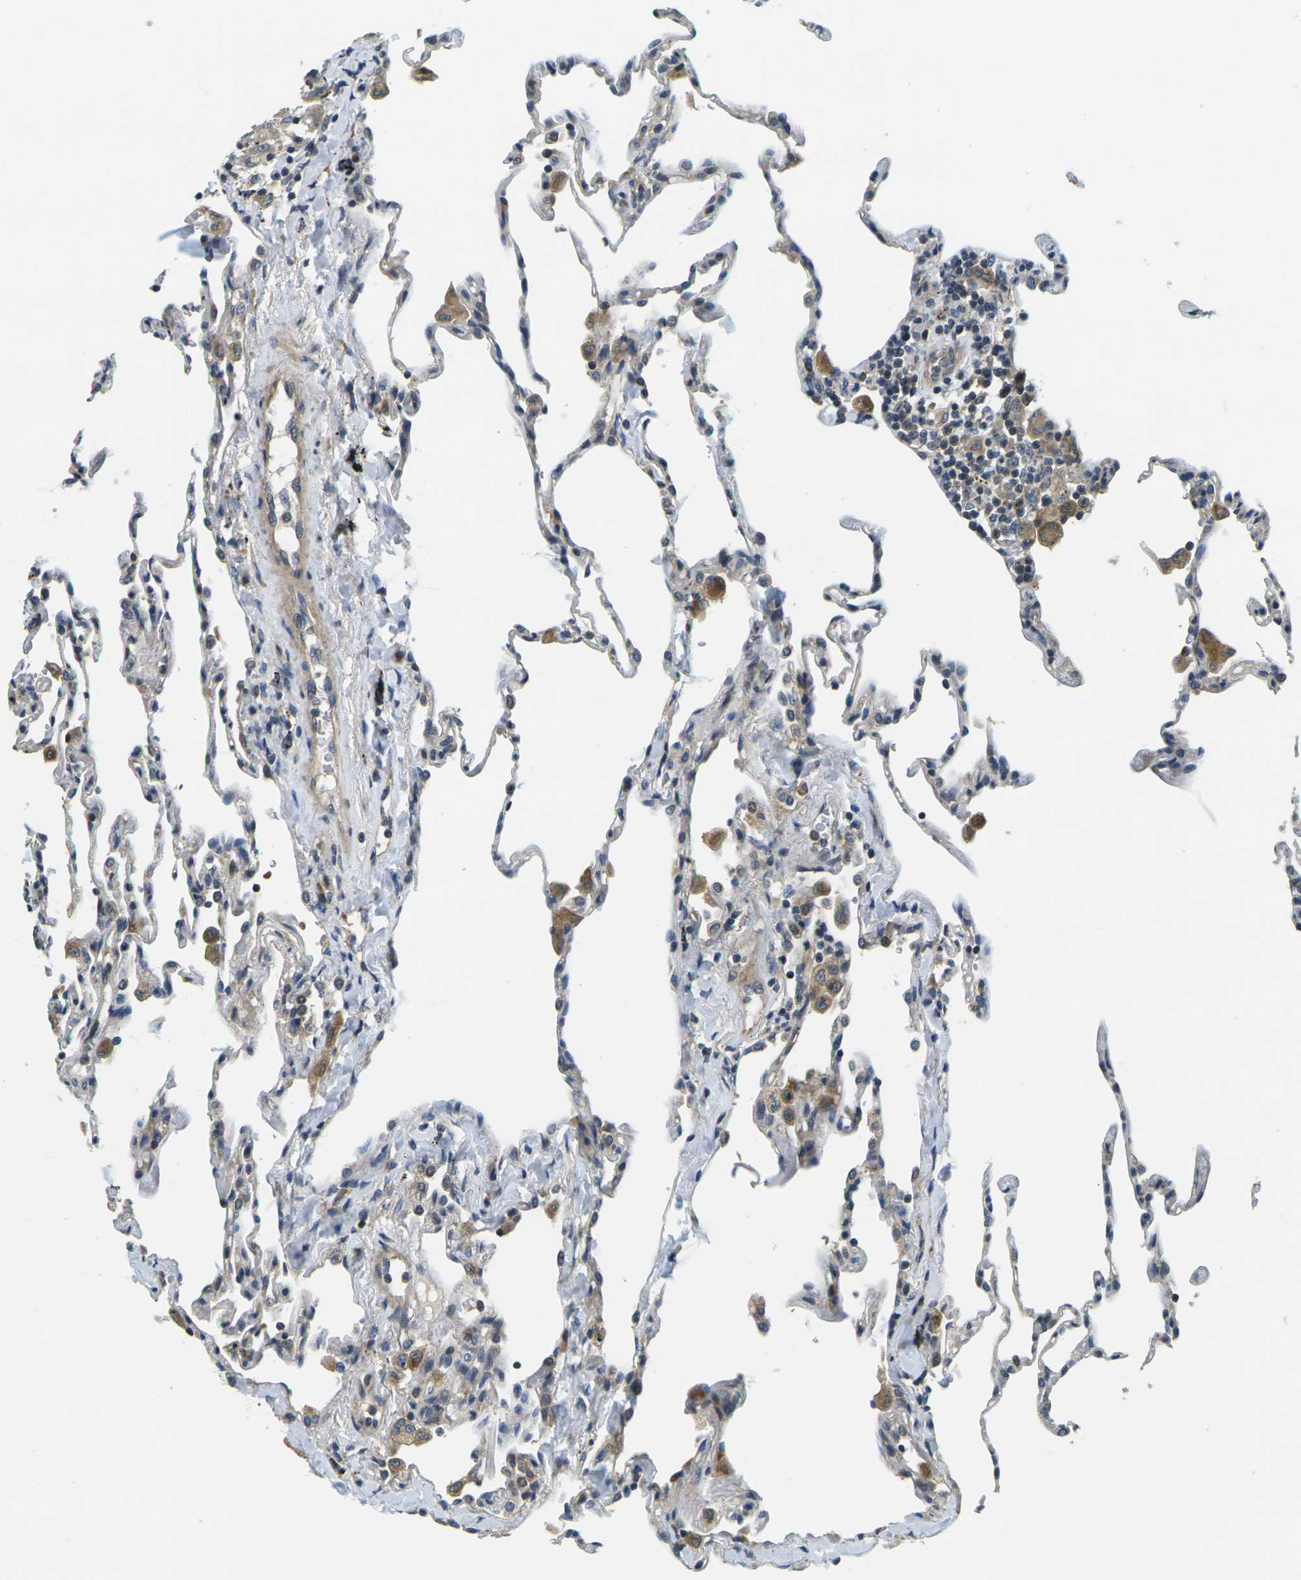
{"staining": {"intensity": "weak", "quantity": "<25%", "location": "cytoplasmic/membranous"}, "tissue": "lung", "cell_type": "Alveolar cells", "image_type": "normal", "snomed": [{"axis": "morphology", "description": "Normal tissue, NOS"}, {"axis": "topography", "description": "Lung"}], "caption": "The photomicrograph exhibits no significant positivity in alveolar cells of lung.", "gene": "MINAR2", "patient": {"sex": "male", "age": 59}}